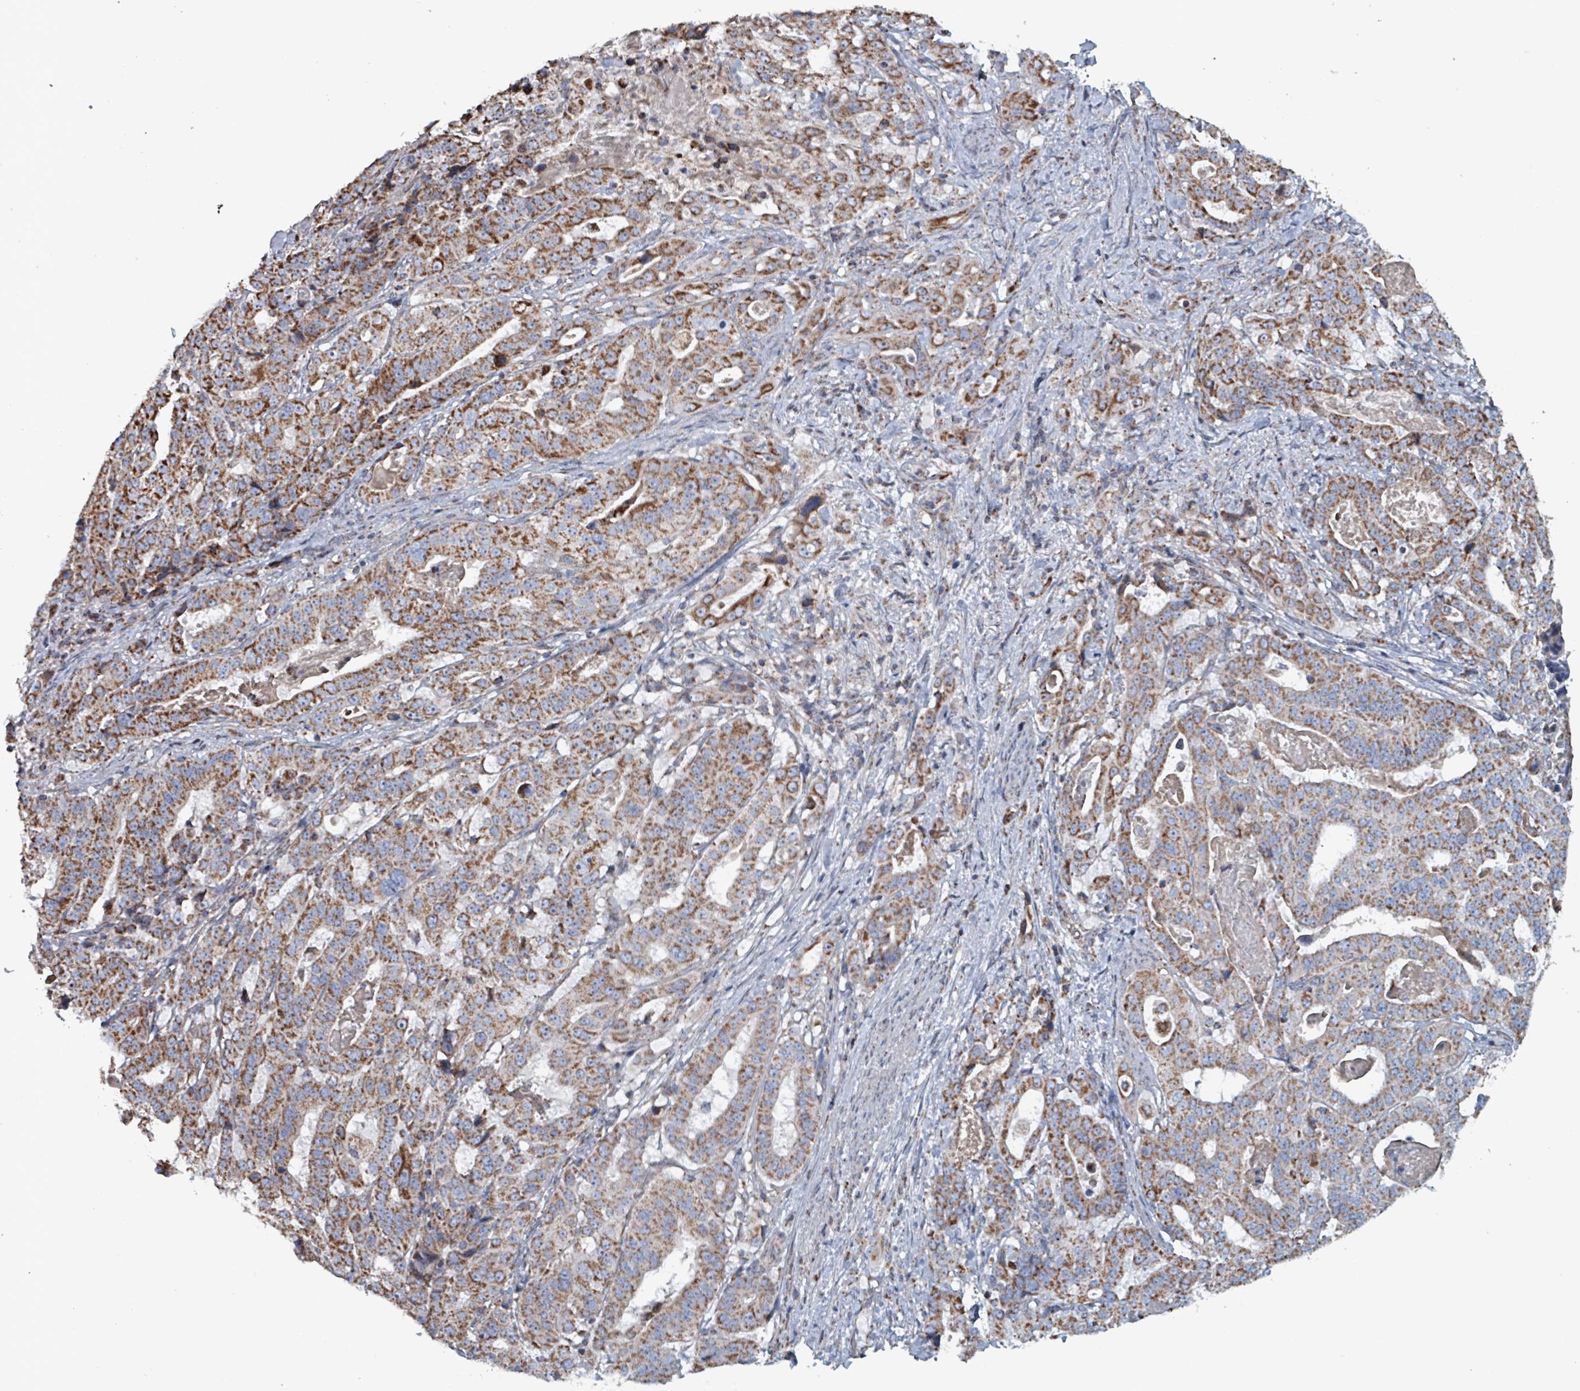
{"staining": {"intensity": "moderate", "quantity": ">75%", "location": "cytoplasmic/membranous"}, "tissue": "stomach cancer", "cell_type": "Tumor cells", "image_type": "cancer", "snomed": [{"axis": "morphology", "description": "Adenocarcinoma, NOS"}, {"axis": "topography", "description": "Stomach"}], "caption": "IHC image of stomach cancer stained for a protein (brown), which shows medium levels of moderate cytoplasmic/membranous staining in approximately >75% of tumor cells.", "gene": "ABHD18", "patient": {"sex": "male", "age": 48}}